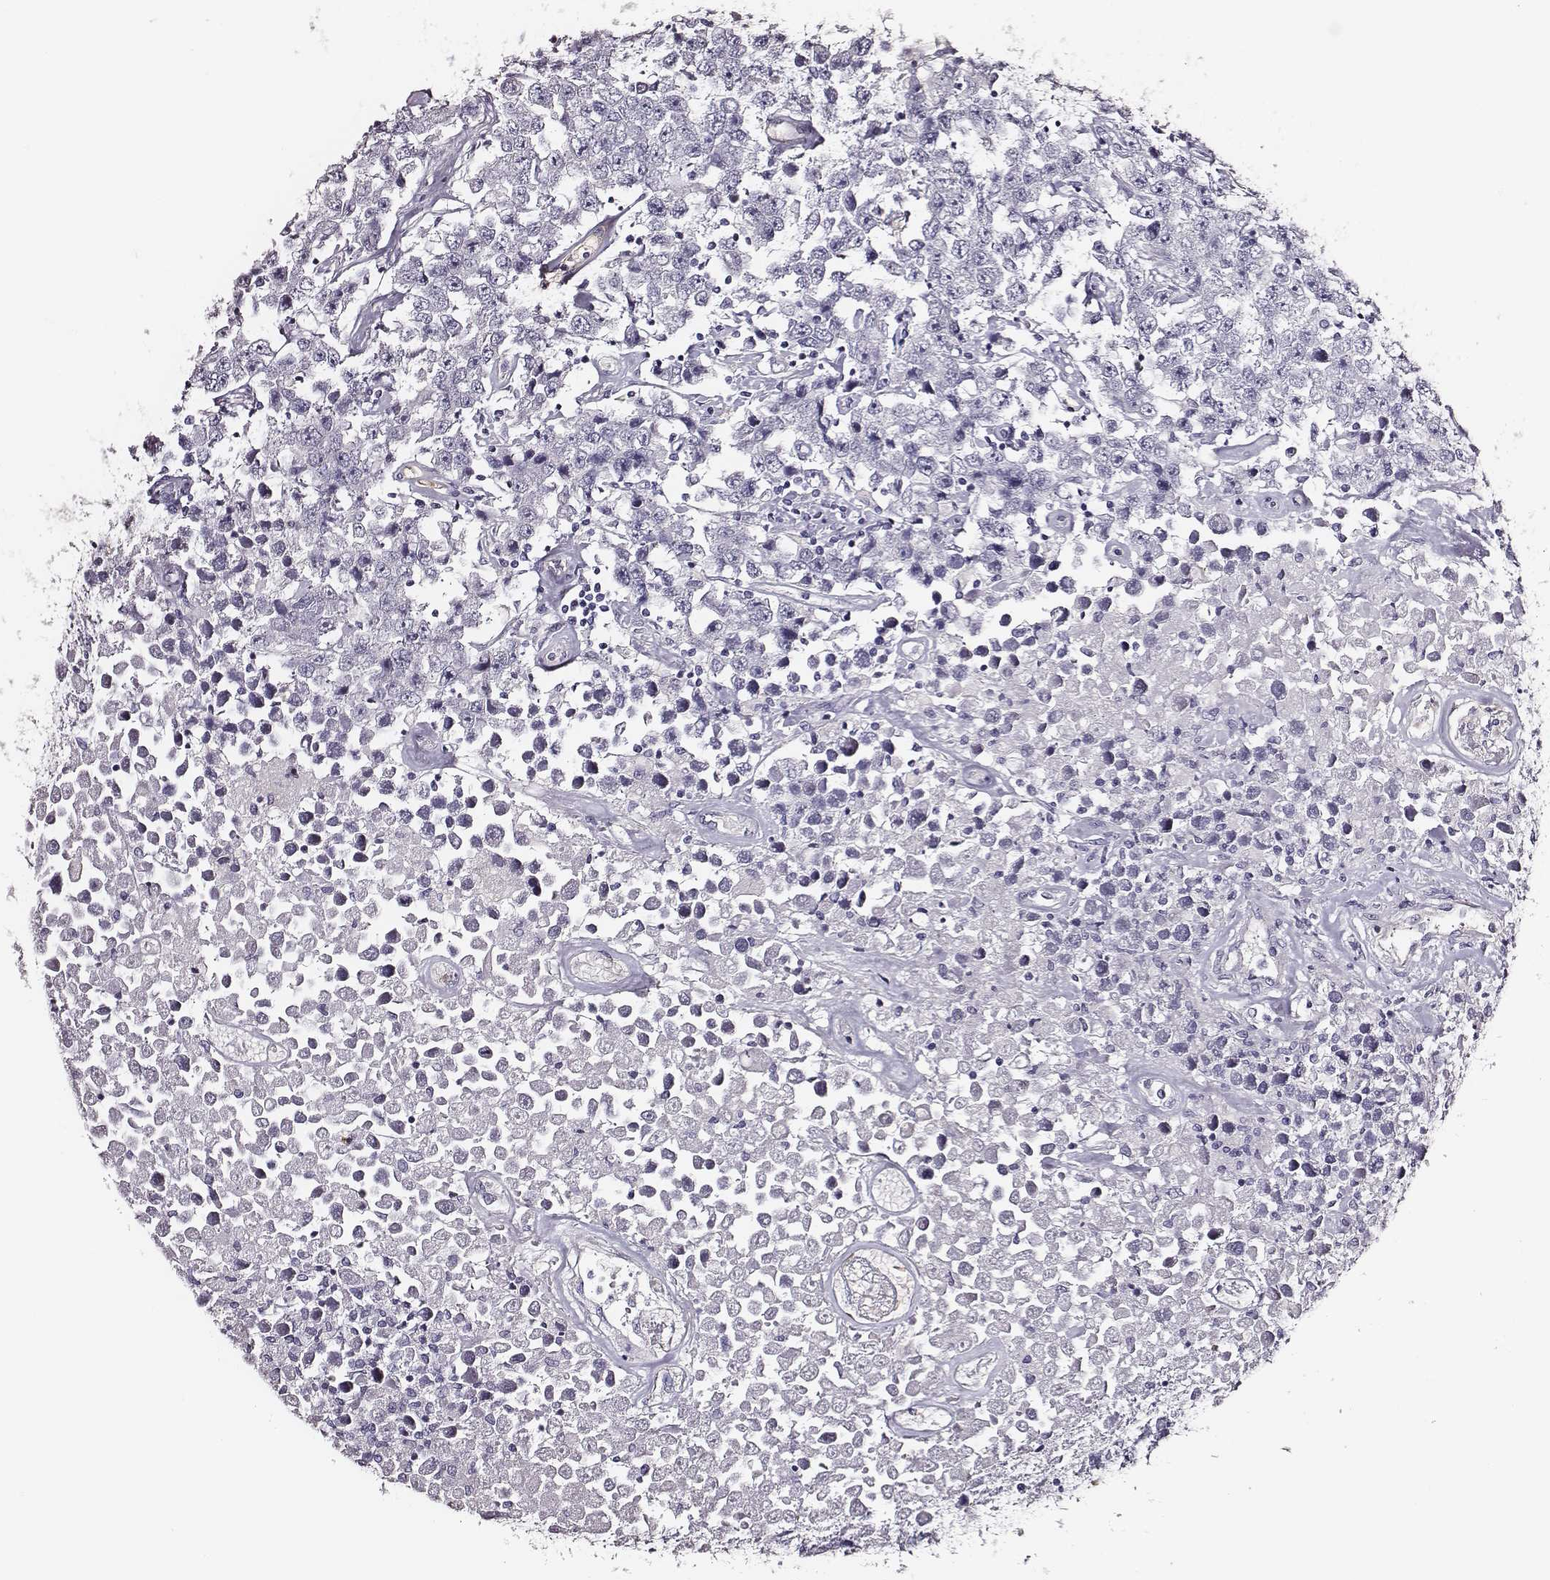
{"staining": {"intensity": "negative", "quantity": "none", "location": "none"}, "tissue": "testis cancer", "cell_type": "Tumor cells", "image_type": "cancer", "snomed": [{"axis": "morphology", "description": "Seminoma, NOS"}, {"axis": "topography", "description": "Testis"}], "caption": "This is an immunohistochemistry photomicrograph of human testis seminoma. There is no positivity in tumor cells.", "gene": "DPEP1", "patient": {"sex": "male", "age": 52}}